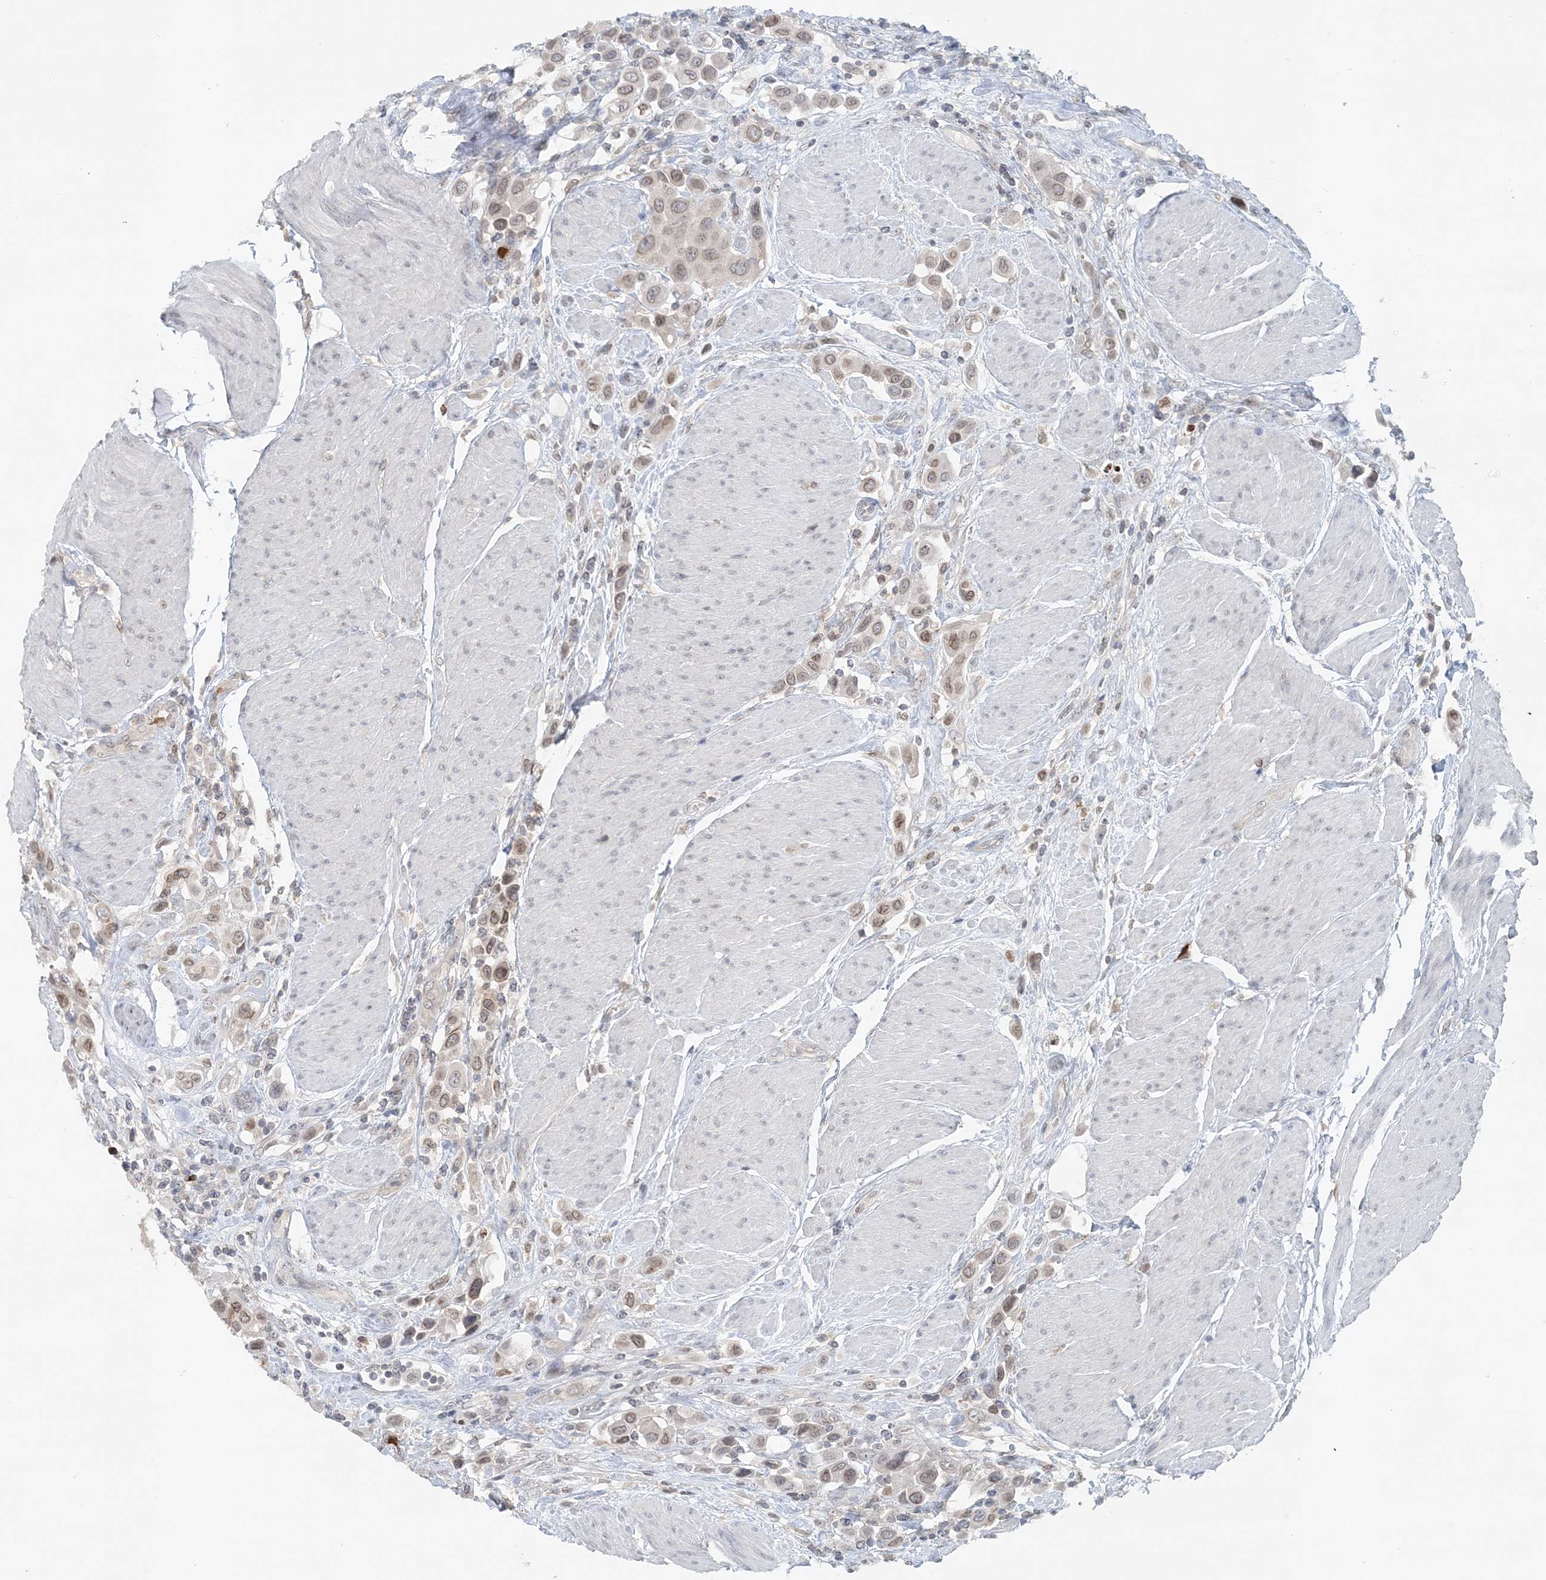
{"staining": {"intensity": "weak", "quantity": ">75%", "location": "cytoplasmic/membranous,nuclear"}, "tissue": "urothelial cancer", "cell_type": "Tumor cells", "image_type": "cancer", "snomed": [{"axis": "morphology", "description": "Urothelial carcinoma, High grade"}, {"axis": "topography", "description": "Urinary bladder"}], "caption": "Protein expression analysis of human urothelial cancer reveals weak cytoplasmic/membranous and nuclear staining in about >75% of tumor cells.", "gene": "NUP54", "patient": {"sex": "male", "age": 50}}